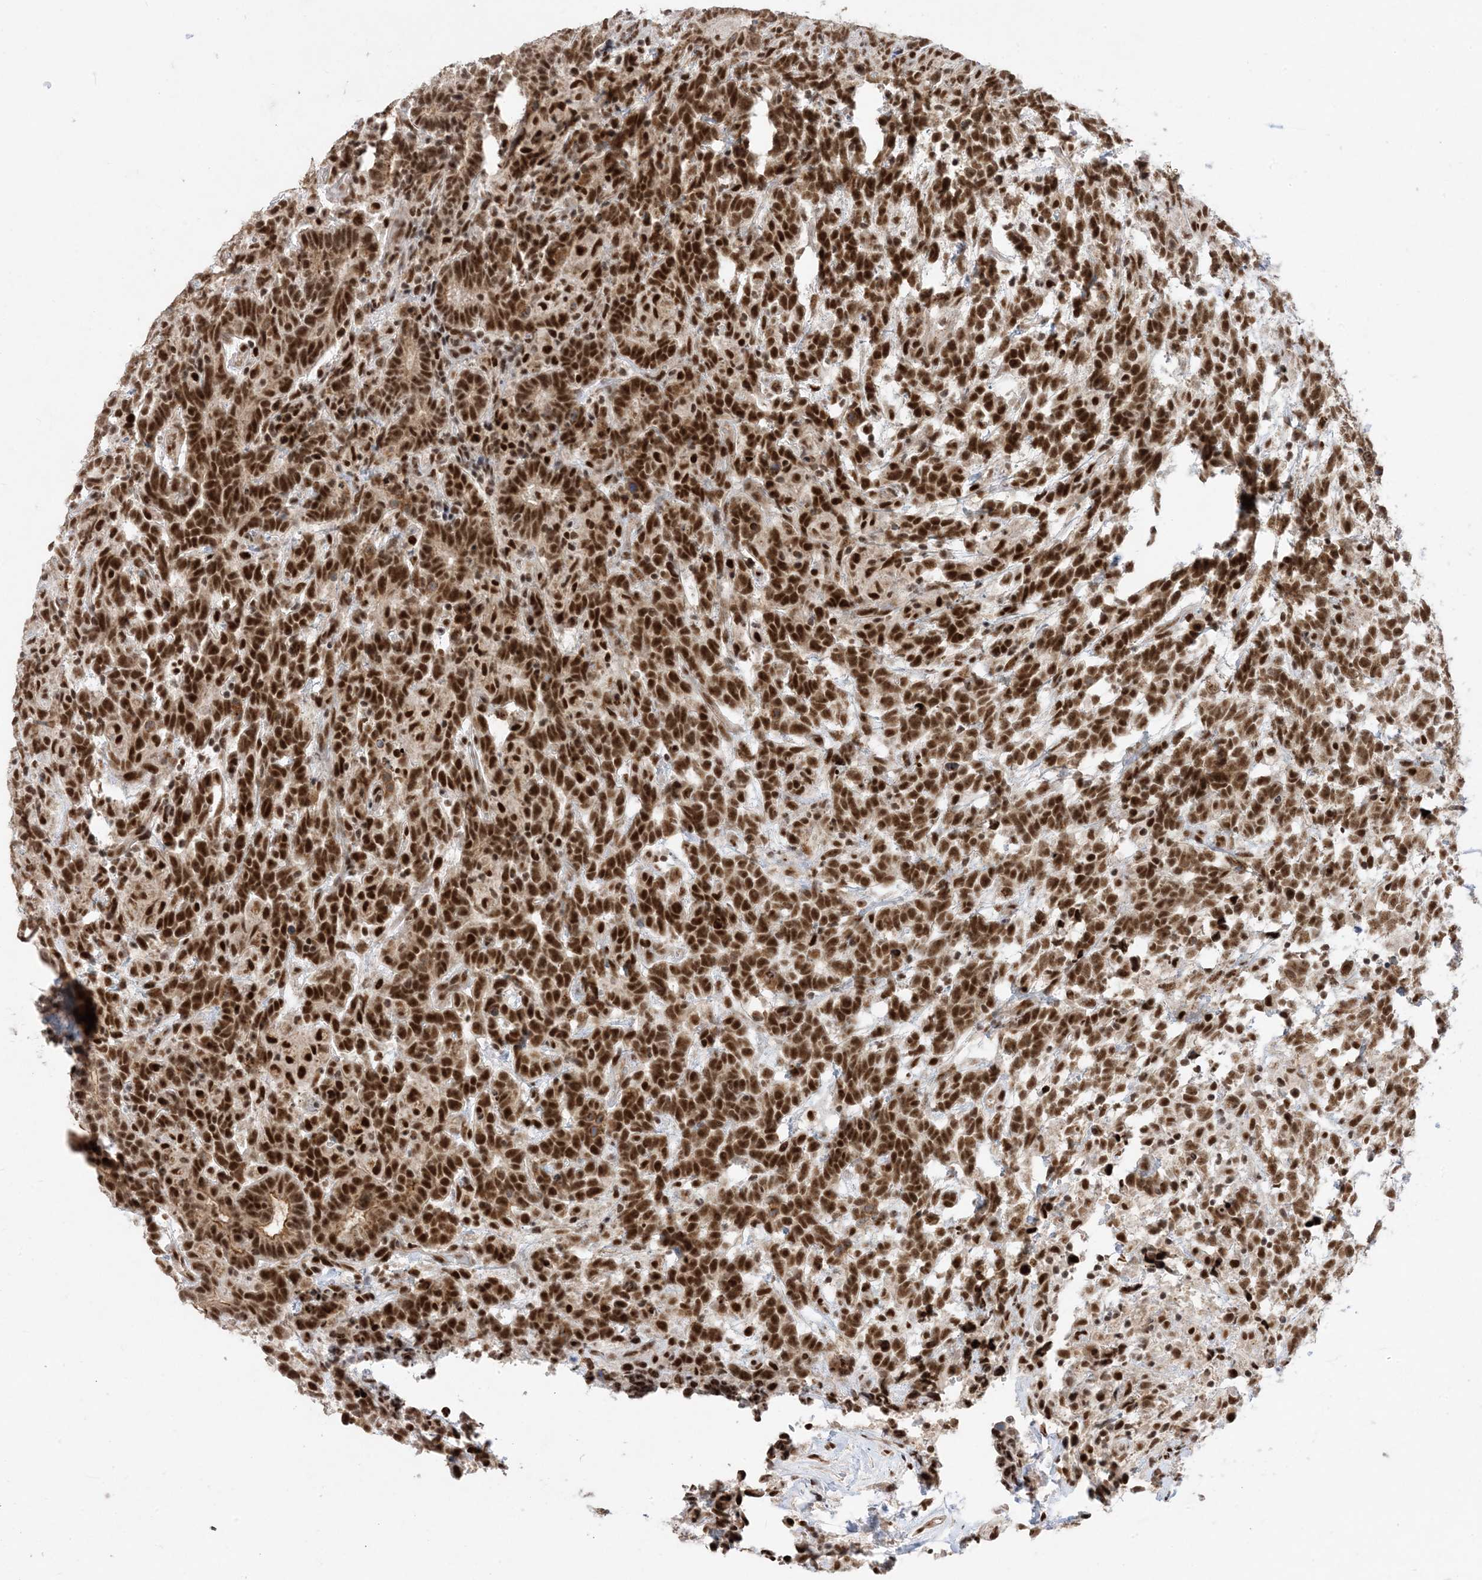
{"staining": {"intensity": "strong", "quantity": ">75%", "location": "nuclear"}, "tissue": "testis cancer", "cell_type": "Tumor cells", "image_type": "cancer", "snomed": [{"axis": "morphology", "description": "Carcinoma, Embryonal, NOS"}, {"axis": "topography", "description": "Testis"}], "caption": "Tumor cells demonstrate strong nuclear expression in approximately >75% of cells in testis embryonal carcinoma.", "gene": "SF3A3", "patient": {"sex": "male", "age": 26}}